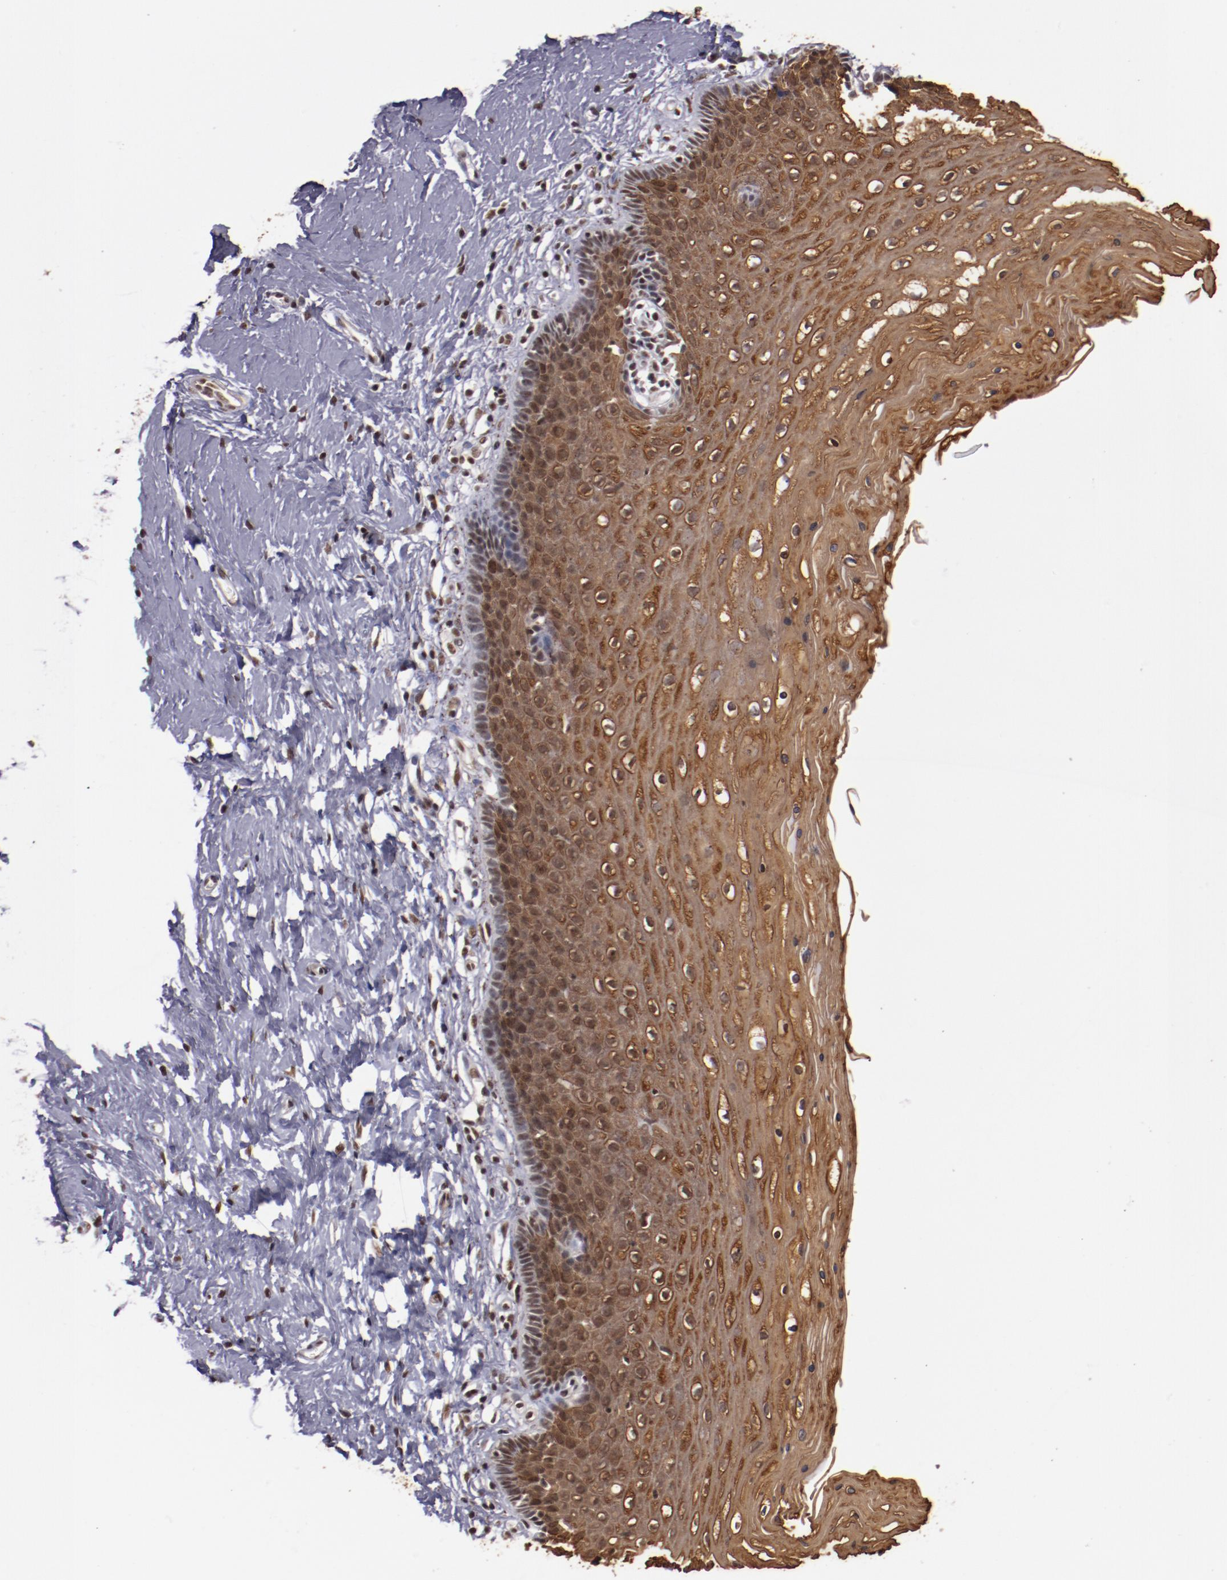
{"staining": {"intensity": "moderate", "quantity": ">75%", "location": "nuclear"}, "tissue": "cervix", "cell_type": "Glandular cells", "image_type": "normal", "snomed": [{"axis": "morphology", "description": "Normal tissue, NOS"}, {"axis": "topography", "description": "Cervix"}], "caption": "Brown immunohistochemical staining in unremarkable human cervix reveals moderate nuclear staining in approximately >75% of glandular cells.", "gene": "STAG2", "patient": {"sex": "female", "age": 39}}